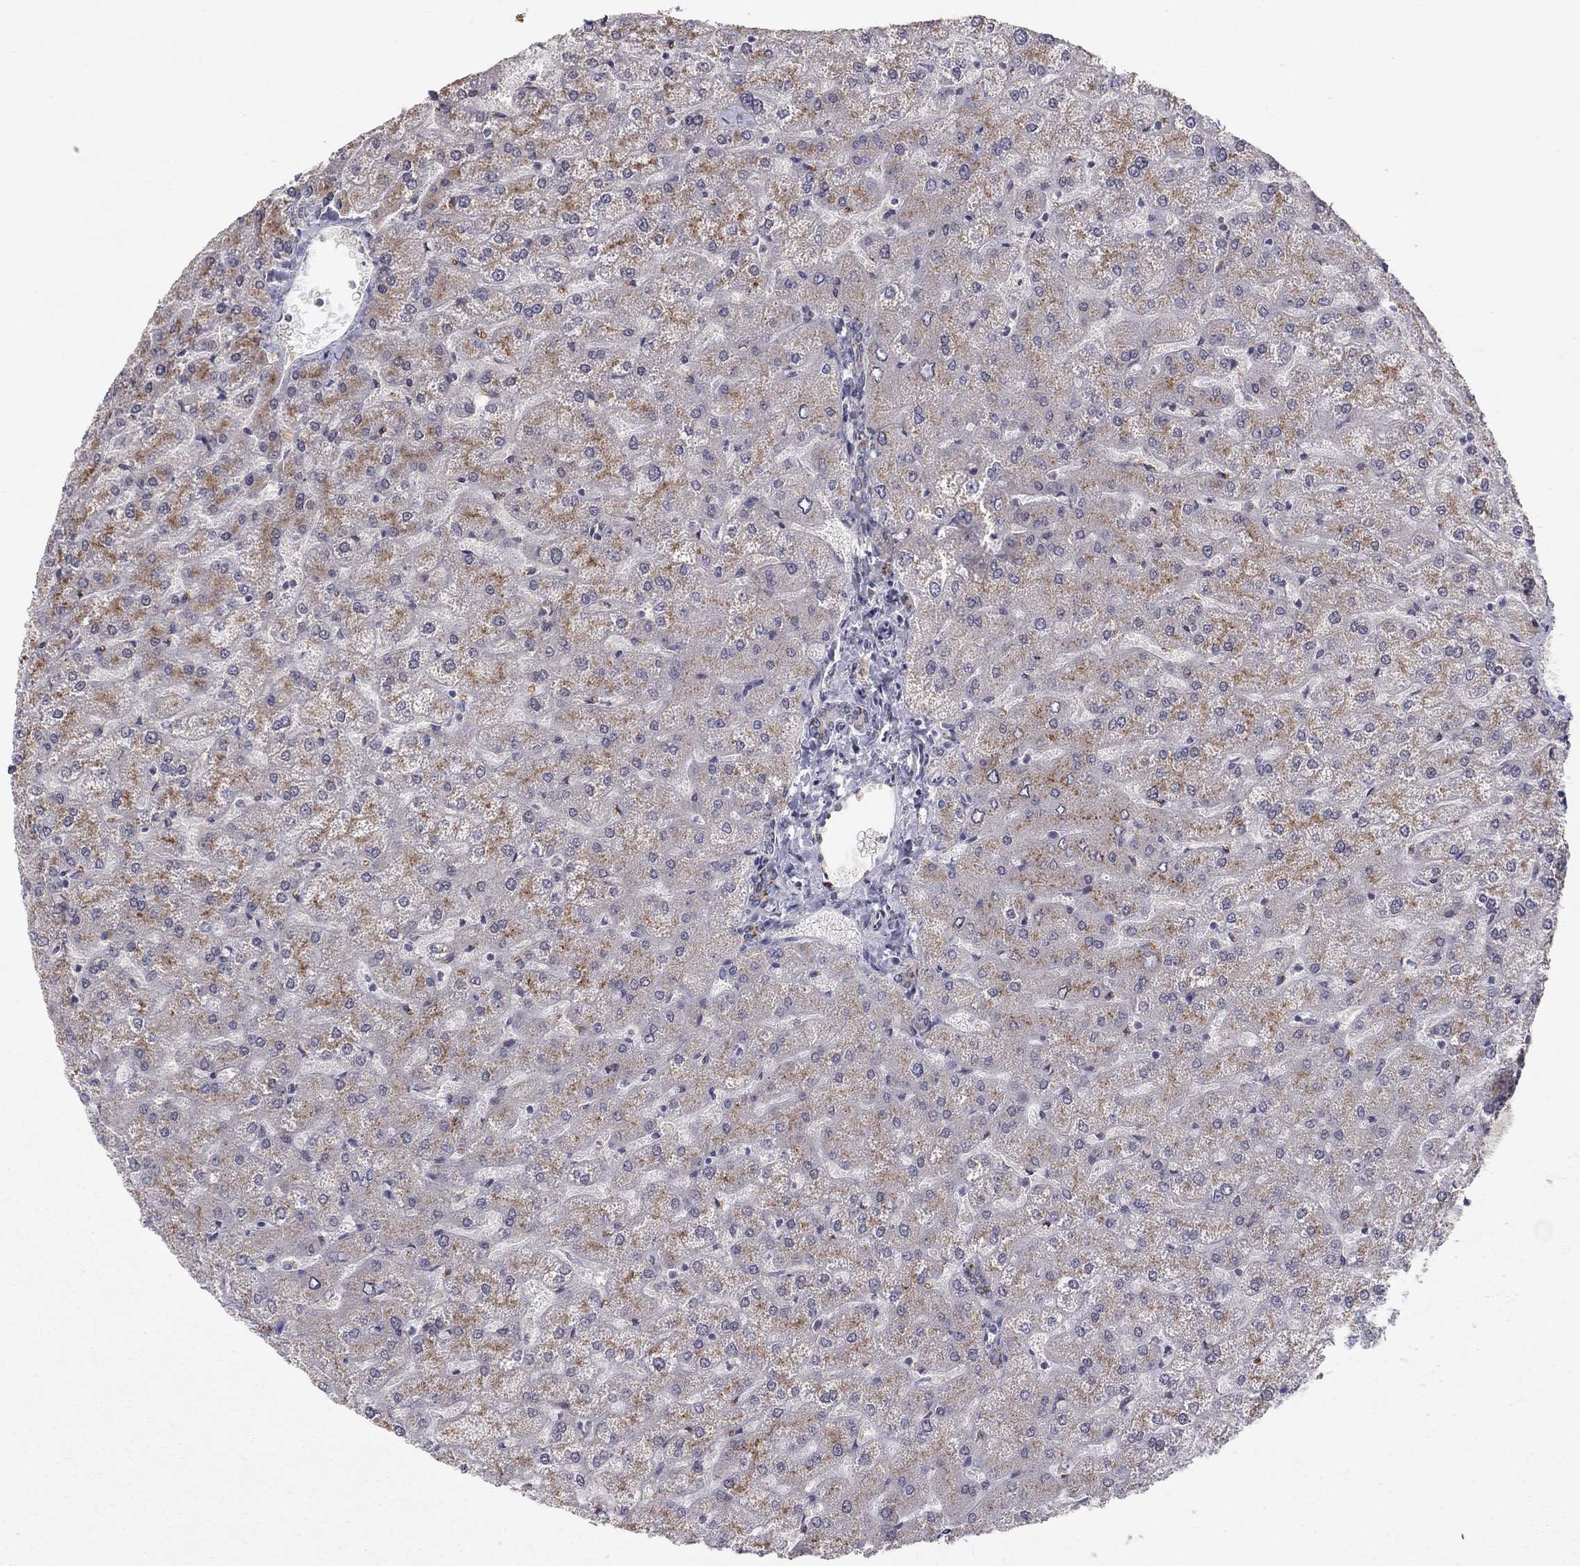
{"staining": {"intensity": "negative", "quantity": "none", "location": "none"}, "tissue": "liver", "cell_type": "Cholangiocytes", "image_type": "normal", "snomed": [{"axis": "morphology", "description": "Normal tissue, NOS"}, {"axis": "topography", "description": "Liver"}], "caption": "The immunohistochemistry photomicrograph has no significant positivity in cholangiocytes of liver. Nuclei are stained in blue.", "gene": "CRACDL", "patient": {"sex": "female", "age": 32}}